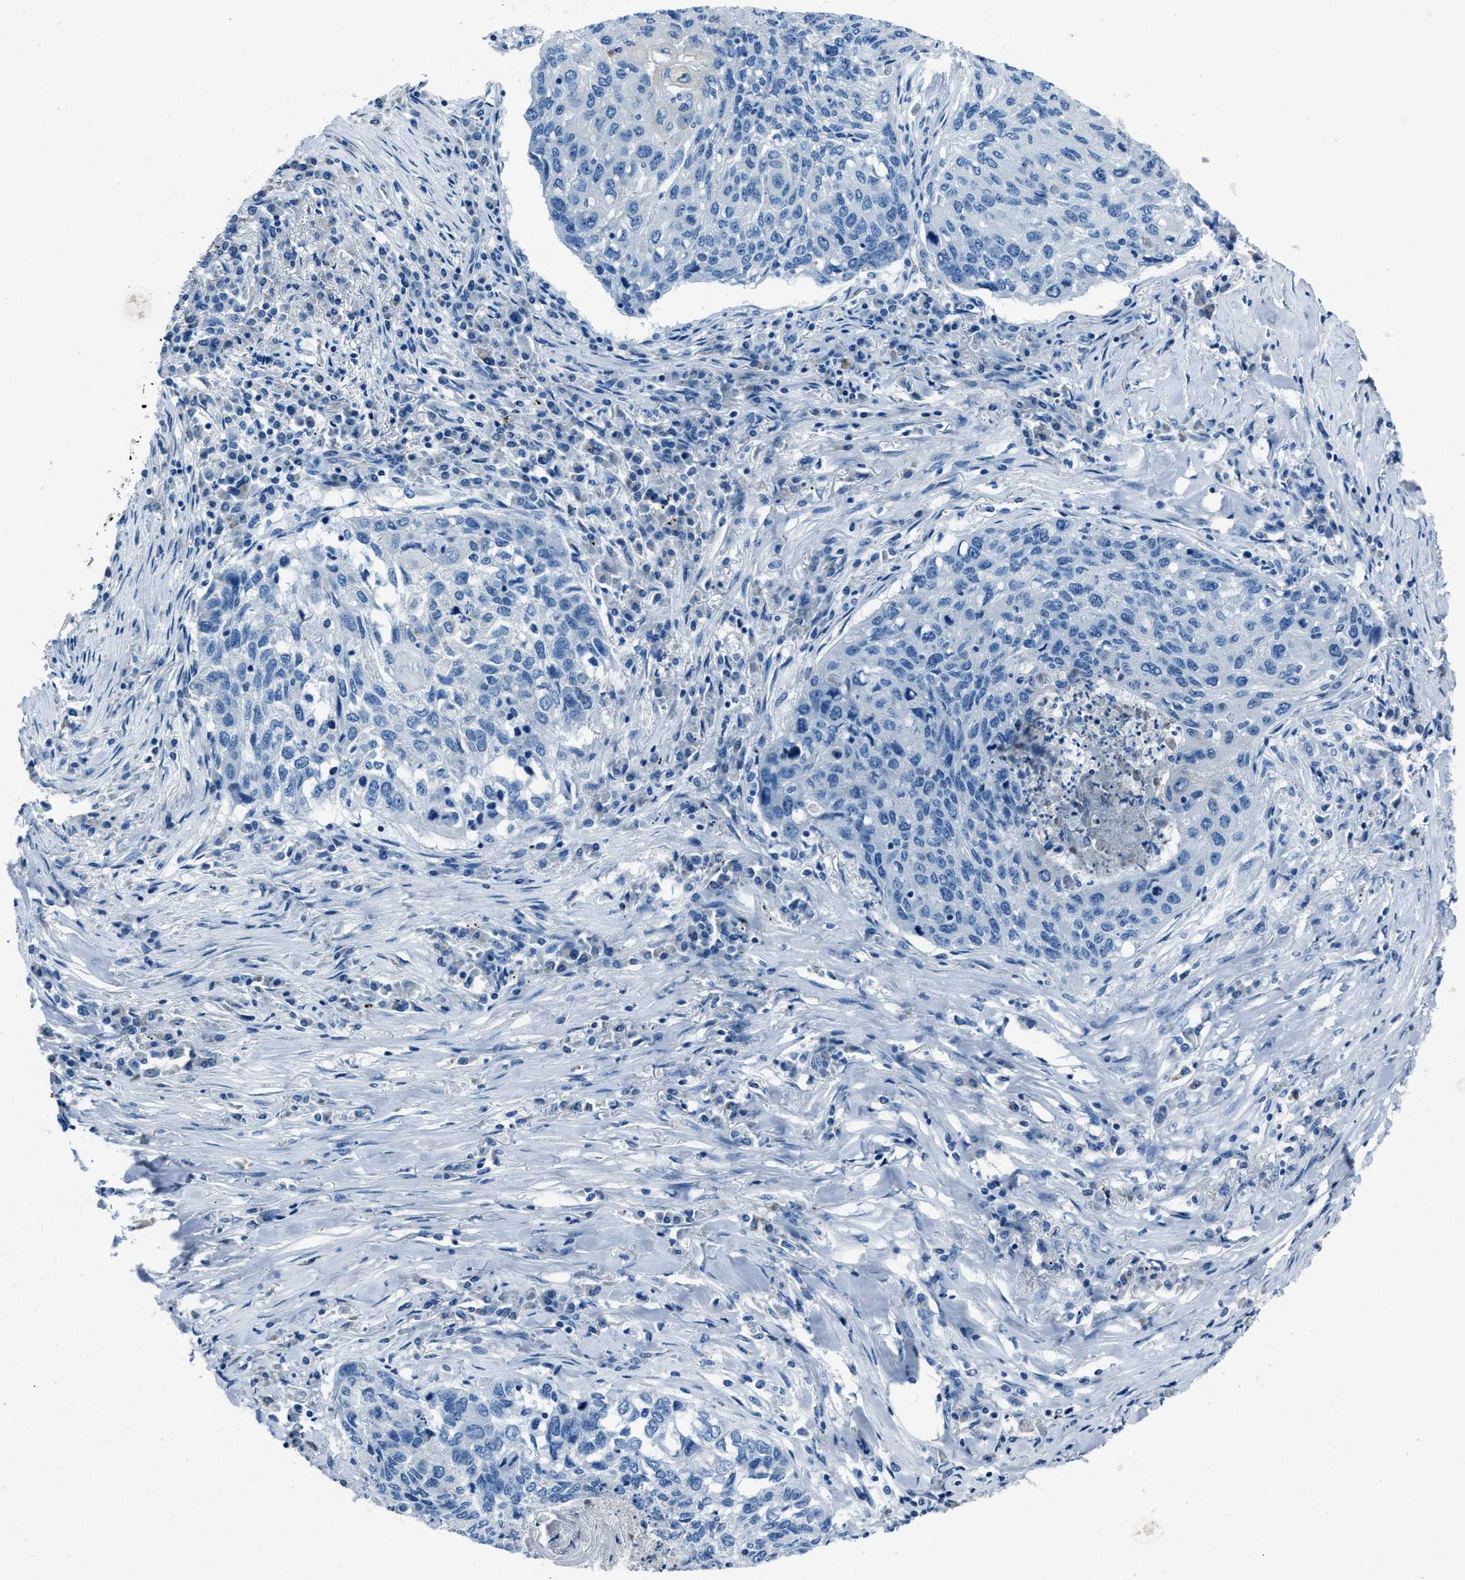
{"staining": {"intensity": "negative", "quantity": "none", "location": "none"}, "tissue": "lung cancer", "cell_type": "Tumor cells", "image_type": "cancer", "snomed": [{"axis": "morphology", "description": "Squamous cell carcinoma, NOS"}, {"axis": "topography", "description": "Lung"}], "caption": "Tumor cells show no significant expression in lung squamous cell carcinoma.", "gene": "AMACR", "patient": {"sex": "female", "age": 63}}